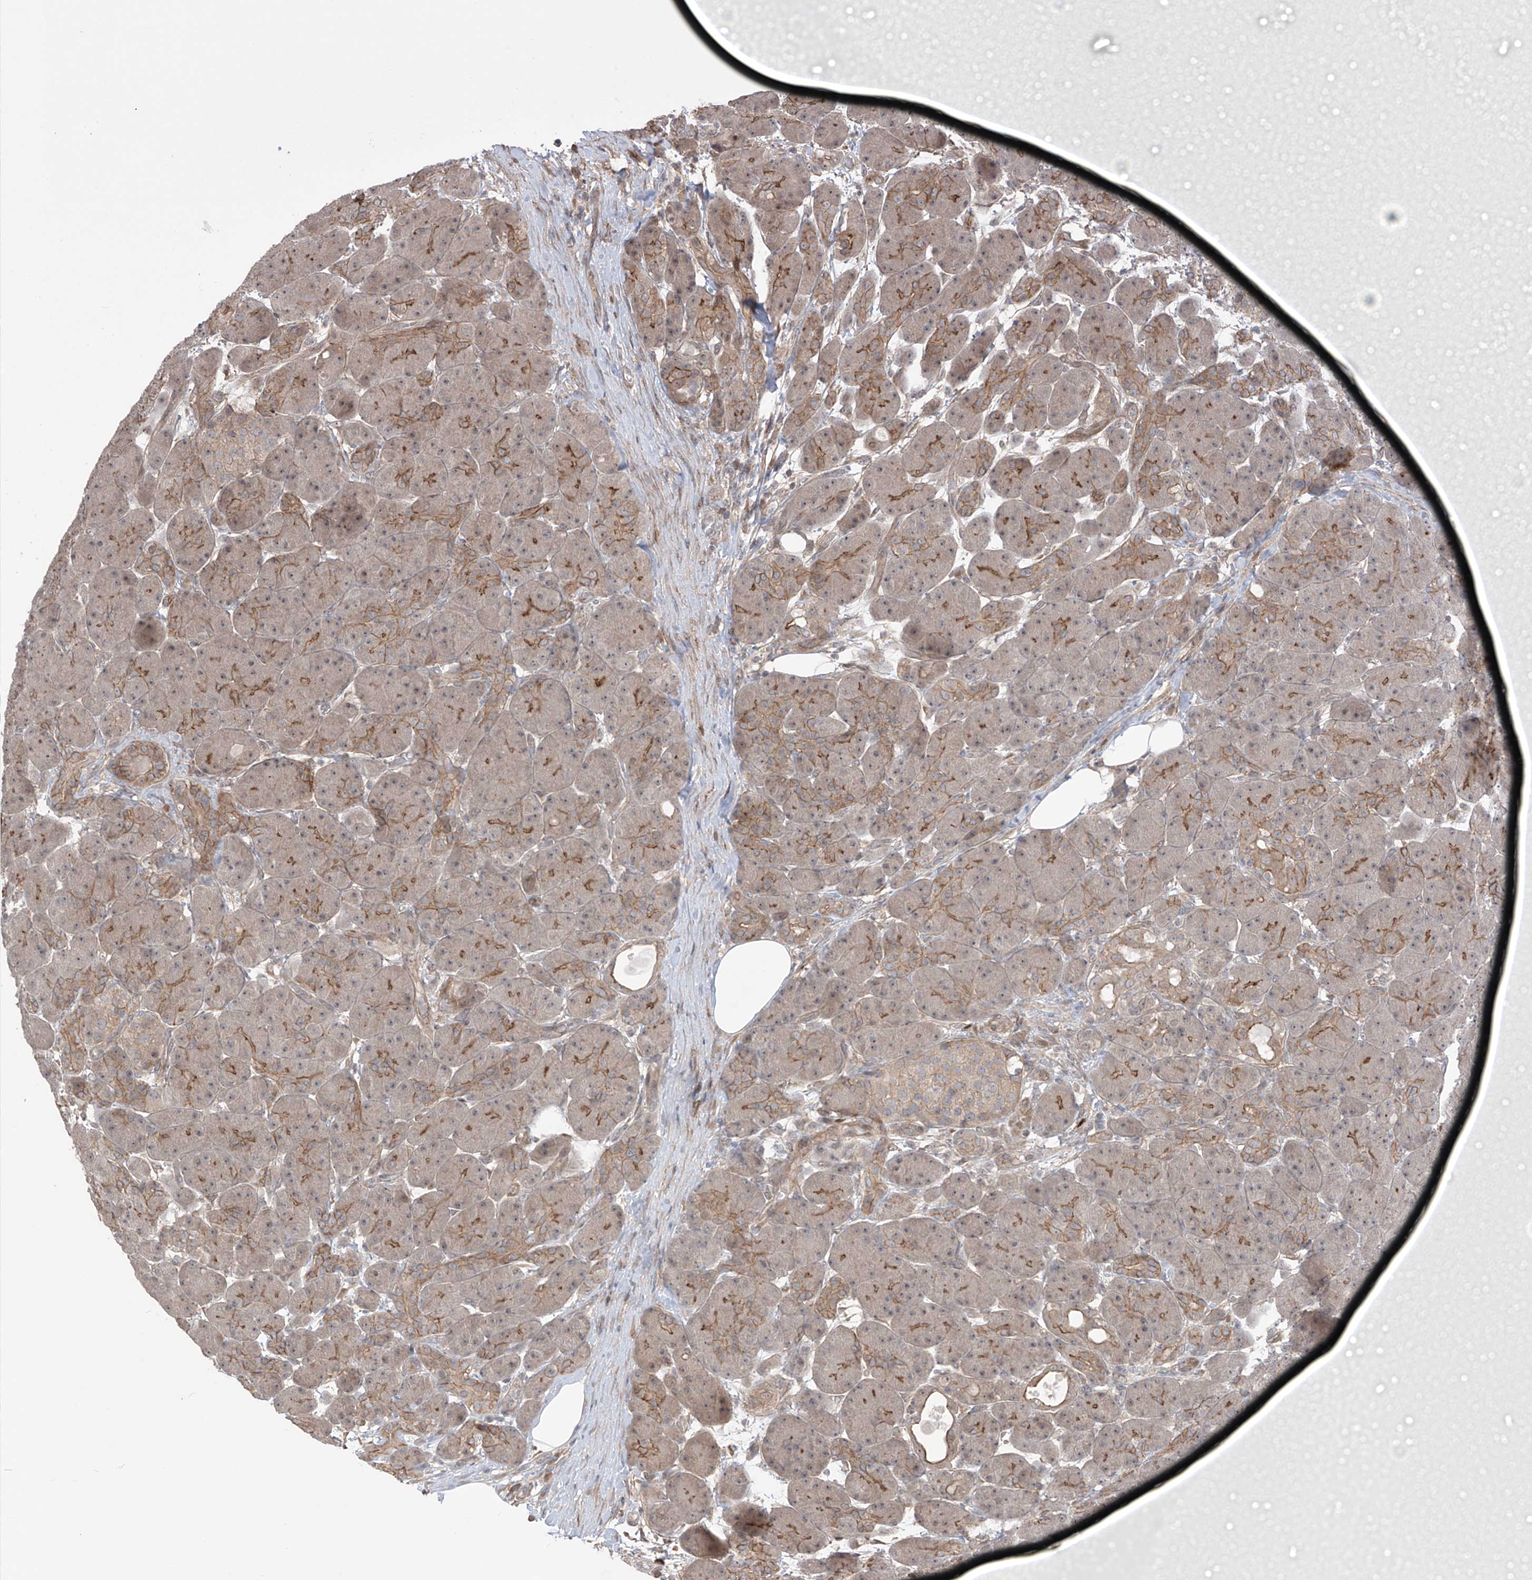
{"staining": {"intensity": "moderate", "quantity": ">75%", "location": "cytoplasmic/membranous,nuclear"}, "tissue": "pancreas", "cell_type": "Exocrine glandular cells", "image_type": "normal", "snomed": [{"axis": "morphology", "description": "Normal tissue, NOS"}, {"axis": "topography", "description": "Pancreas"}], "caption": "Human pancreas stained for a protein (brown) shows moderate cytoplasmic/membranous,nuclear positive expression in about >75% of exocrine glandular cells.", "gene": "LRRC74A", "patient": {"sex": "male", "age": 63}}